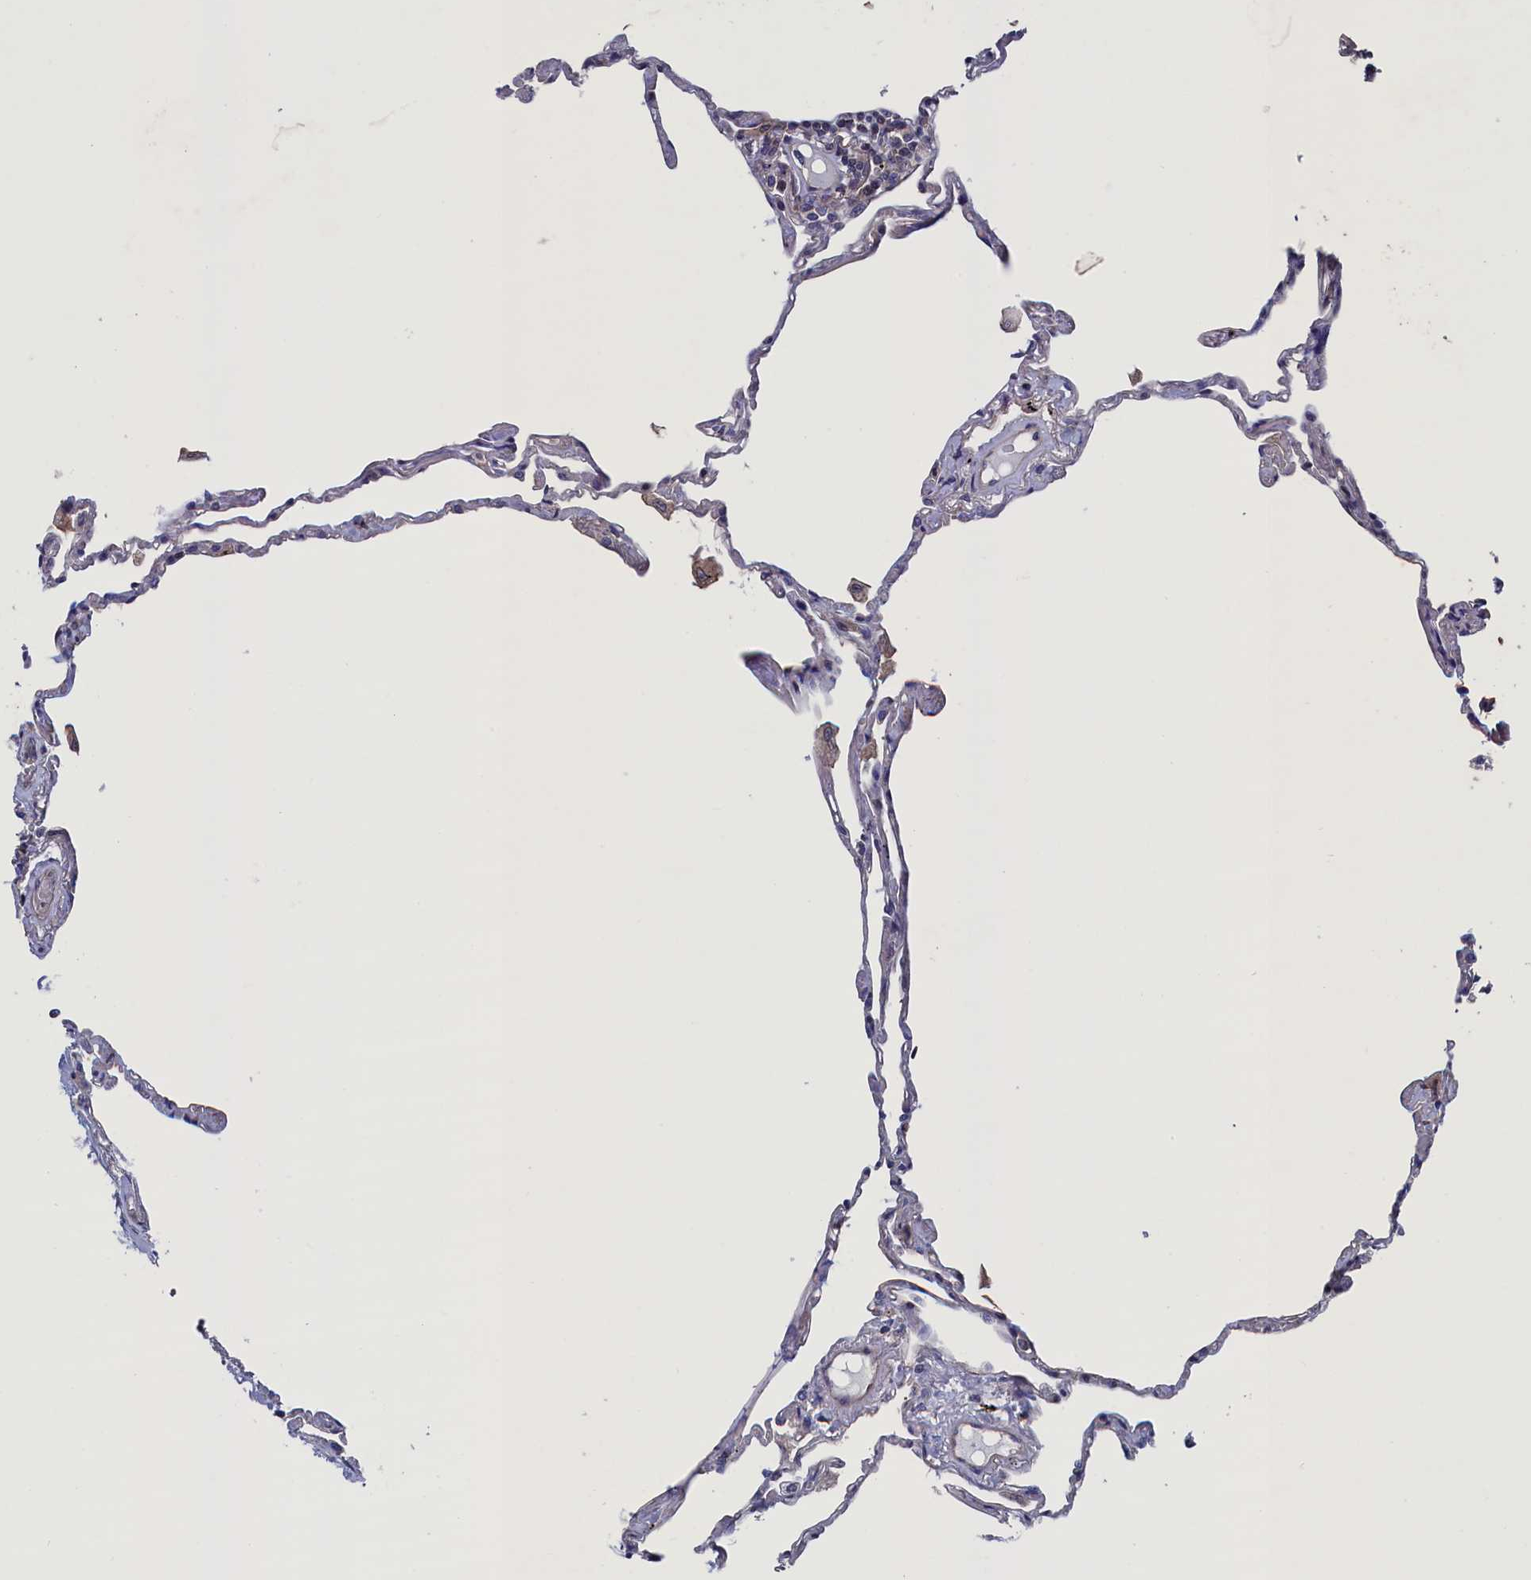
{"staining": {"intensity": "weak", "quantity": "<25%", "location": "cytoplasmic/membranous"}, "tissue": "lung", "cell_type": "Alveolar cells", "image_type": "normal", "snomed": [{"axis": "morphology", "description": "Normal tissue, NOS"}, {"axis": "topography", "description": "Lung"}], "caption": "The immunohistochemistry photomicrograph has no significant expression in alveolar cells of lung. (DAB immunohistochemistry, high magnification).", "gene": "SPATA13", "patient": {"sex": "female", "age": 67}}